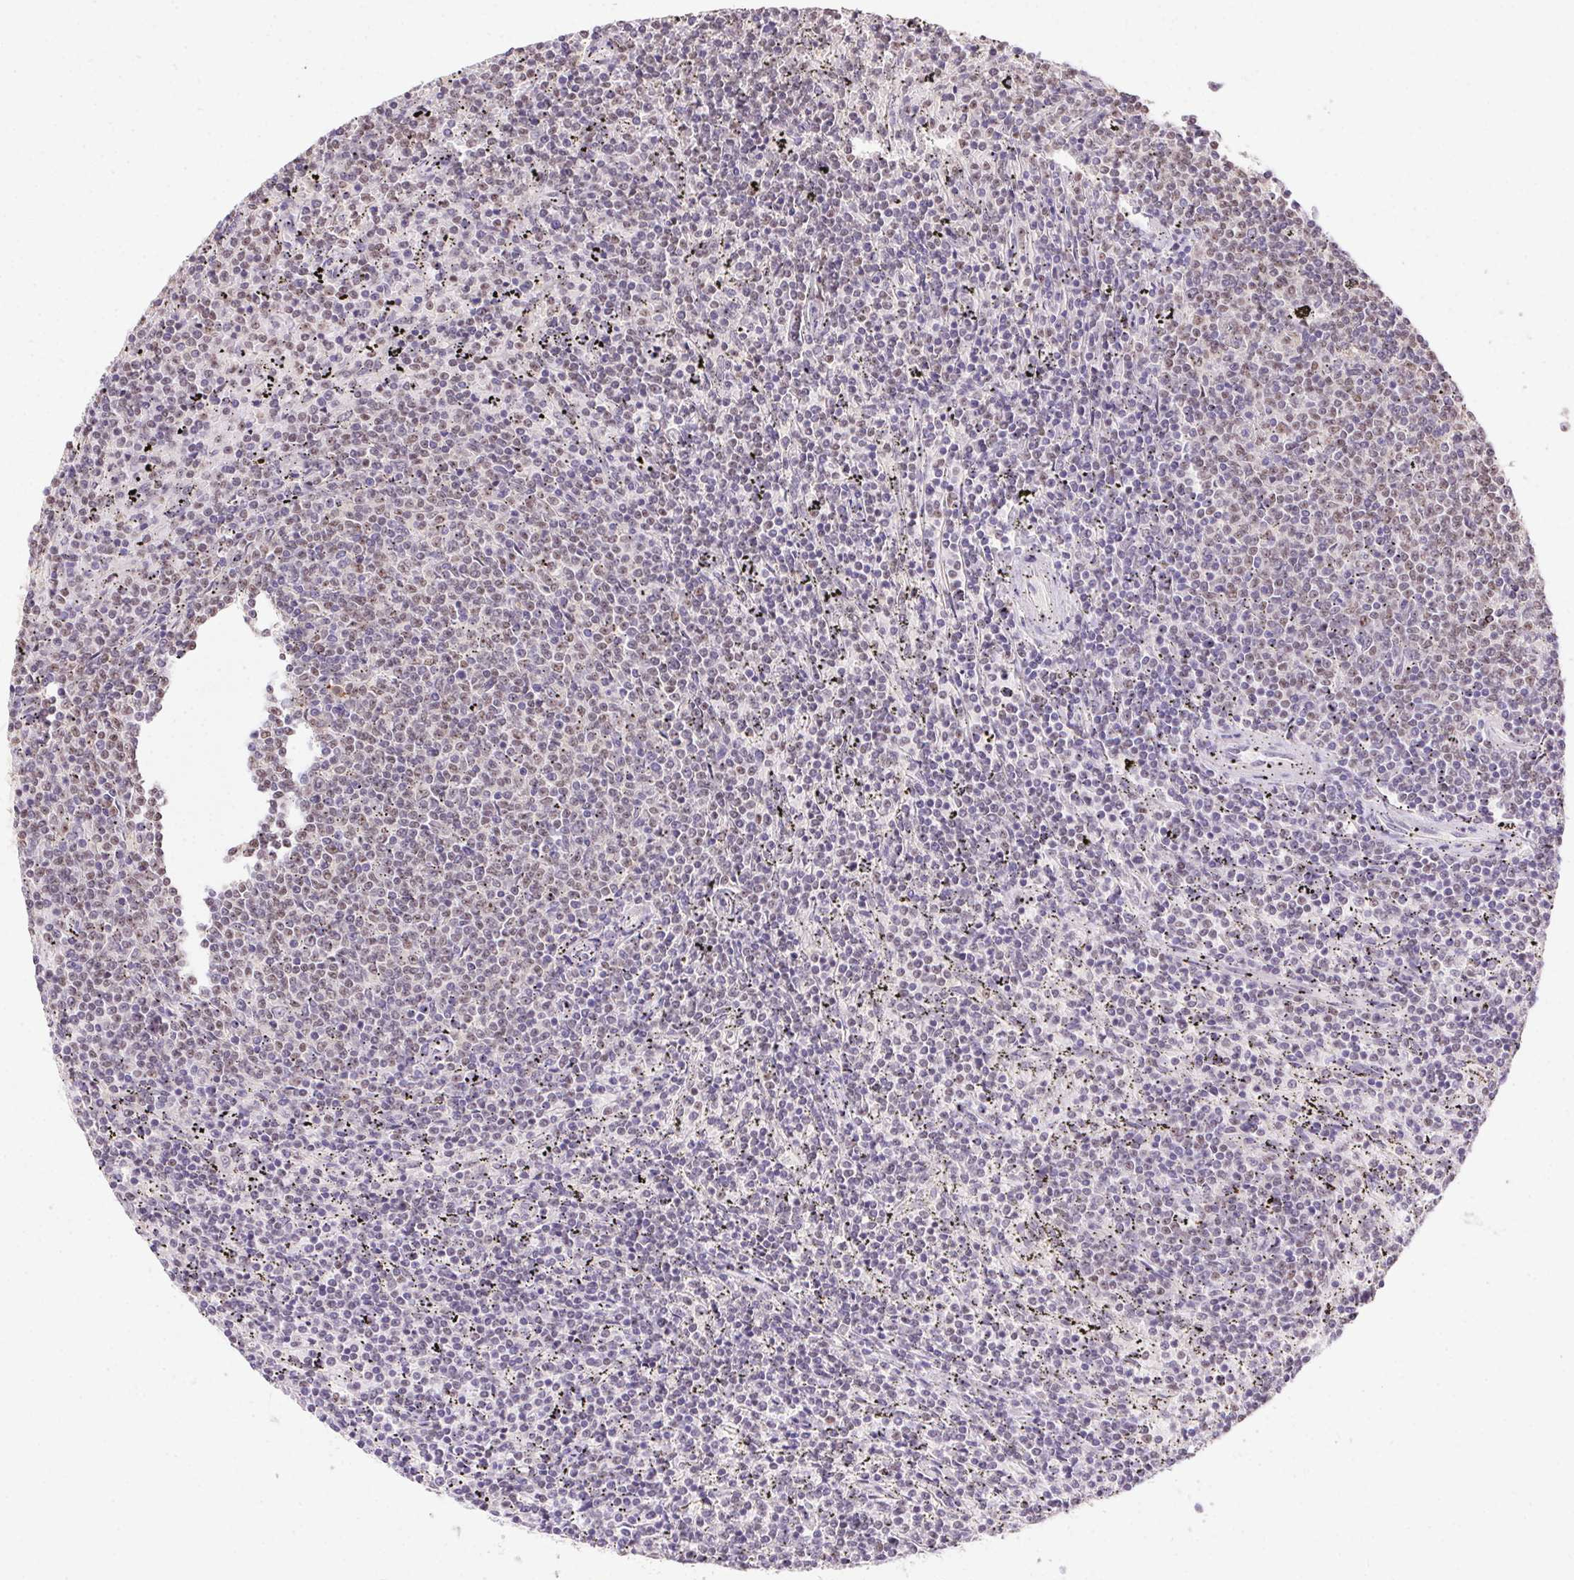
{"staining": {"intensity": "weak", "quantity": "25%-75%", "location": "nuclear"}, "tissue": "lymphoma", "cell_type": "Tumor cells", "image_type": "cancer", "snomed": [{"axis": "morphology", "description": "Malignant lymphoma, non-Hodgkin's type, Low grade"}, {"axis": "topography", "description": "Spleen"}], "caption": "Immunohistochemistry (IHC) (DAB) staining of human lymphoma shows weak nuclear protein staining in approximately 25%-75% of tumor cells. The protein of interest is stained brown, and the nuclei are stained in blue (DAB IHC with brightfield microscopy, high magnification).", "gene": "BATF2", "patient": {"sex": "female", "age": 50}}